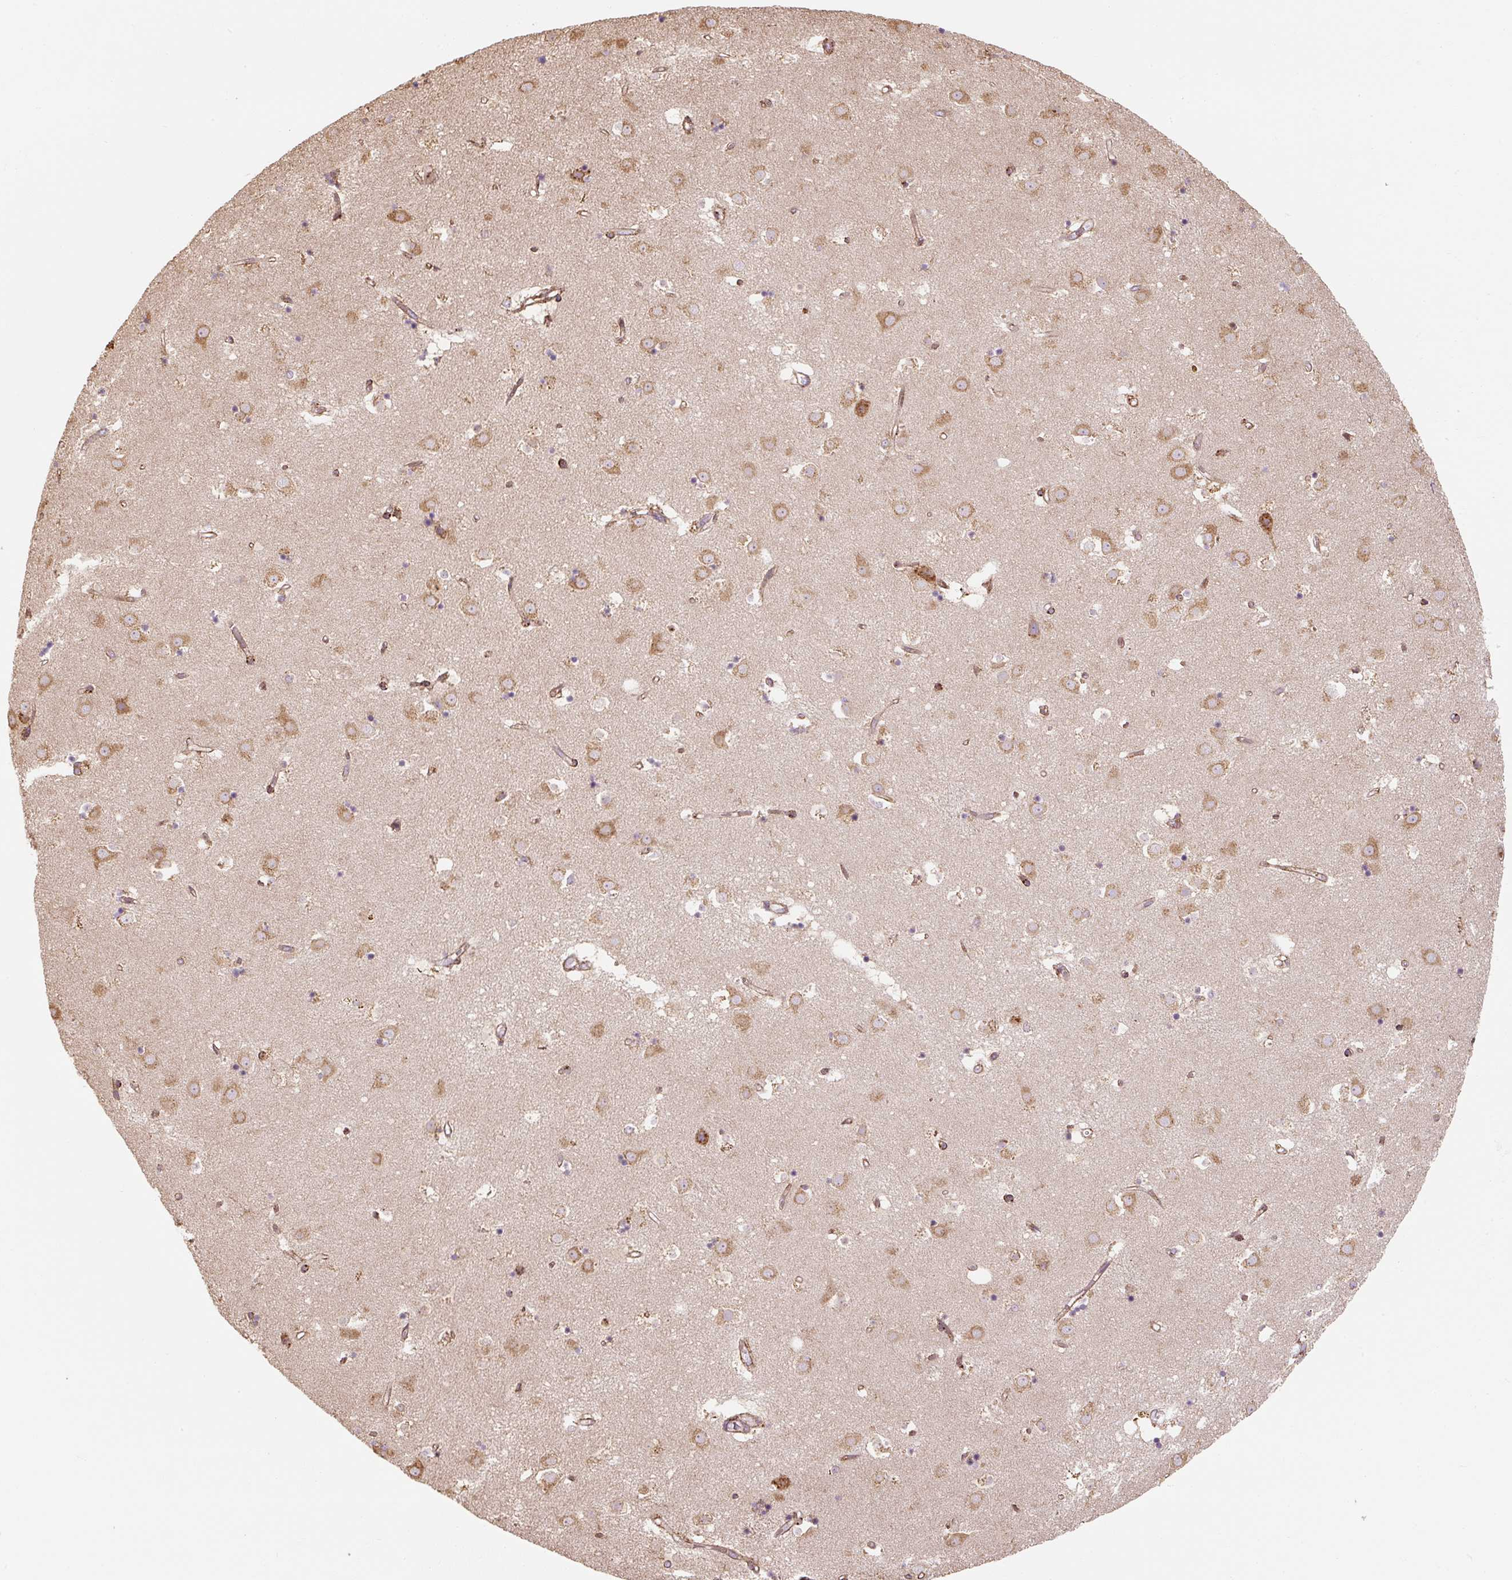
{"staining": {"intensity": "moderate", "quantity": "25%-75%", "location": "cytoplasmic/membranous"}, "tissue": "caudate", "cell_type": "Glial cells", "image_type": "normal", "snomed": [{"axis": "morphology", "description": "Normal tissue, NOS"}, {"axis": "topography", "description": "Lateral ventricle wall"}], "caption": "Immunohistochemistry (IHC) micrograph of normal caudate: human caudate stained using IHC reveals medium levels of moderate protein expression localized specifically in the cytoplasmic/membranous of glial cells, appearing as a cytoplasmic/membranous brown color.", "gene": "PRKCSH", "patient": {"sex": "male", "age": 58}}